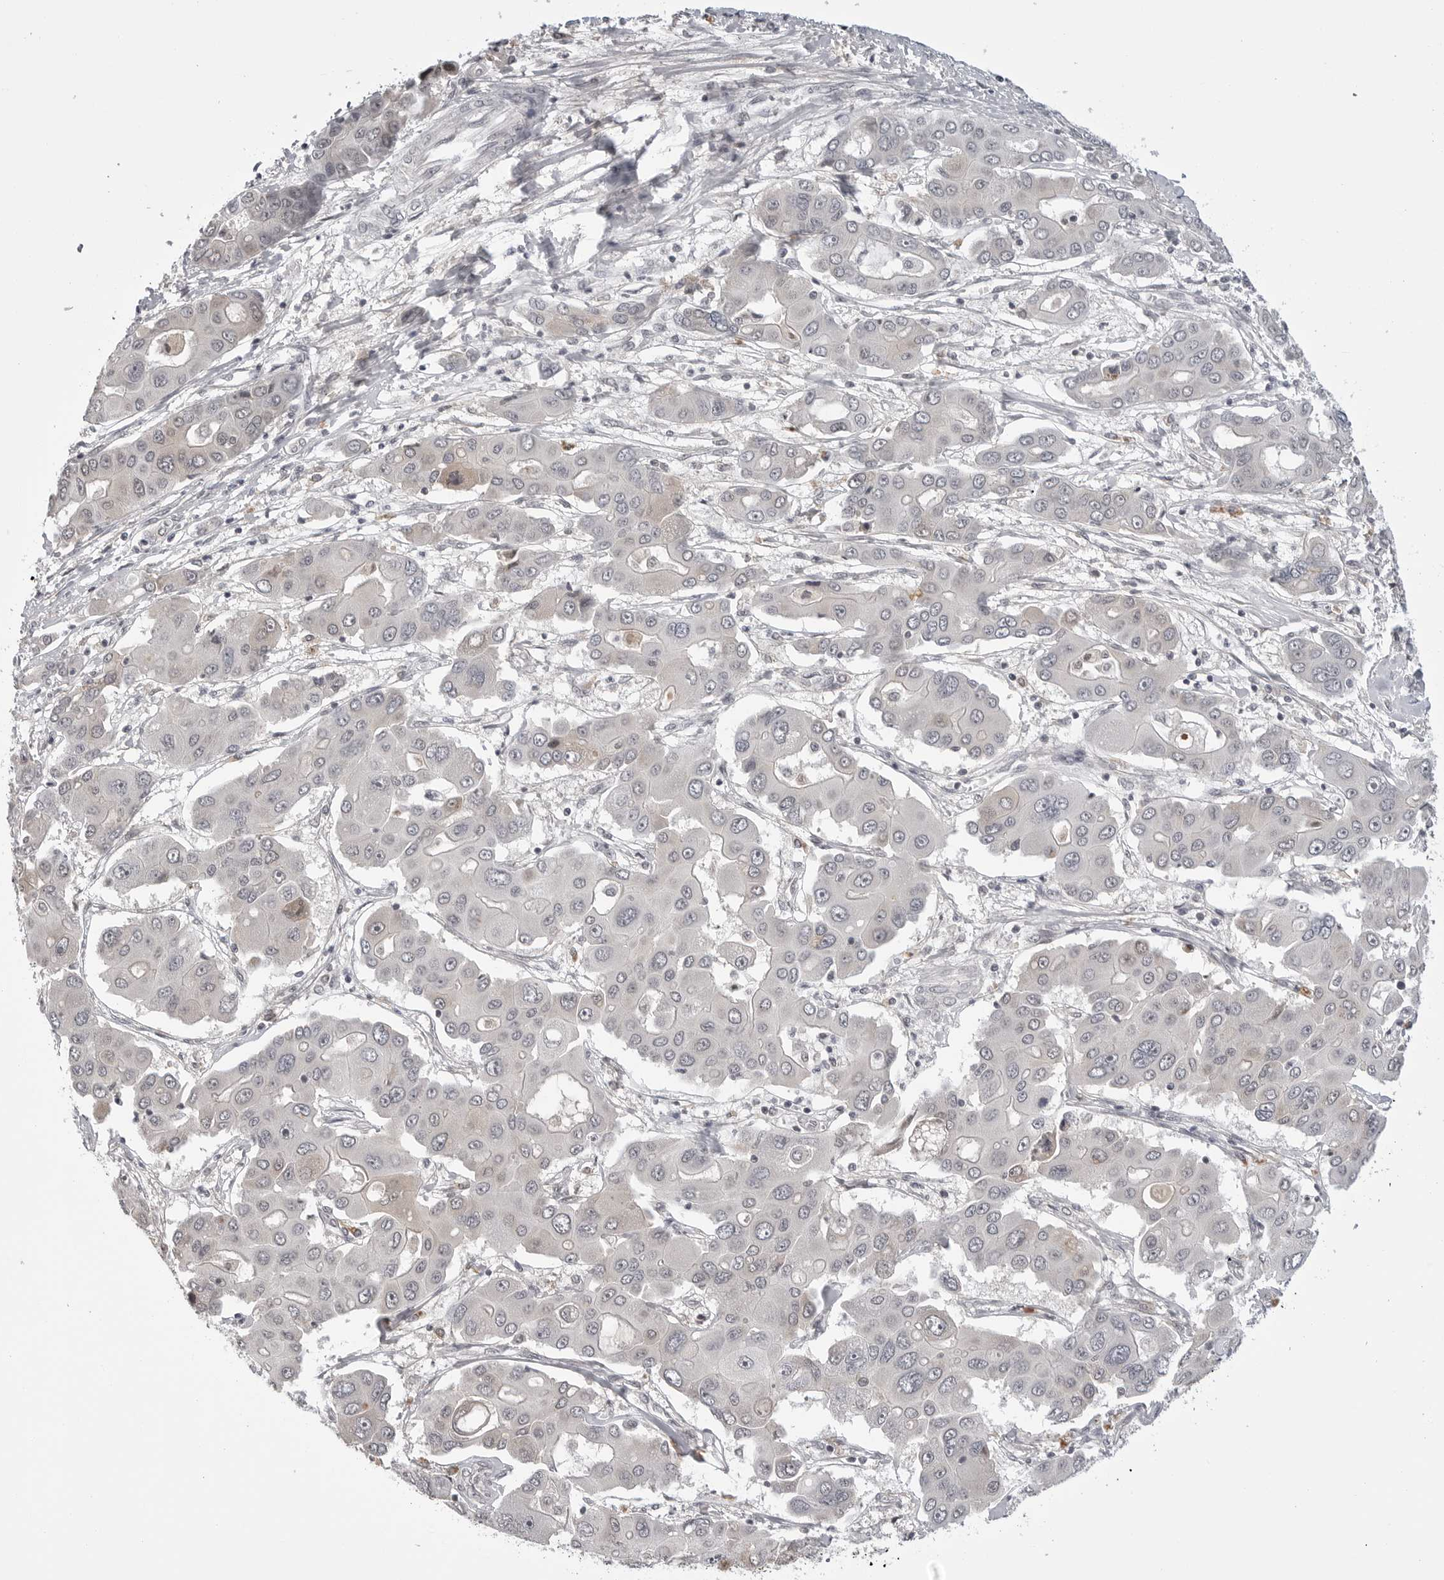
{"staining": {"intensity": "negative", "quantity": "none", "location": "none"}, "tissue": "liver cancer", "cell_type": "Tumor cells", "image_type": "cancer", "snomed": [{"axis": "morphology", "description": "Cholangiocarcinoma"}, {"axis": "topography", "description": "Liver"}], "caption": "There is no significant expression in tumor cells of liver cholangiocarcinoma.", "gene": "CDK20", "patient": {"sex": "male", "age": 67}}